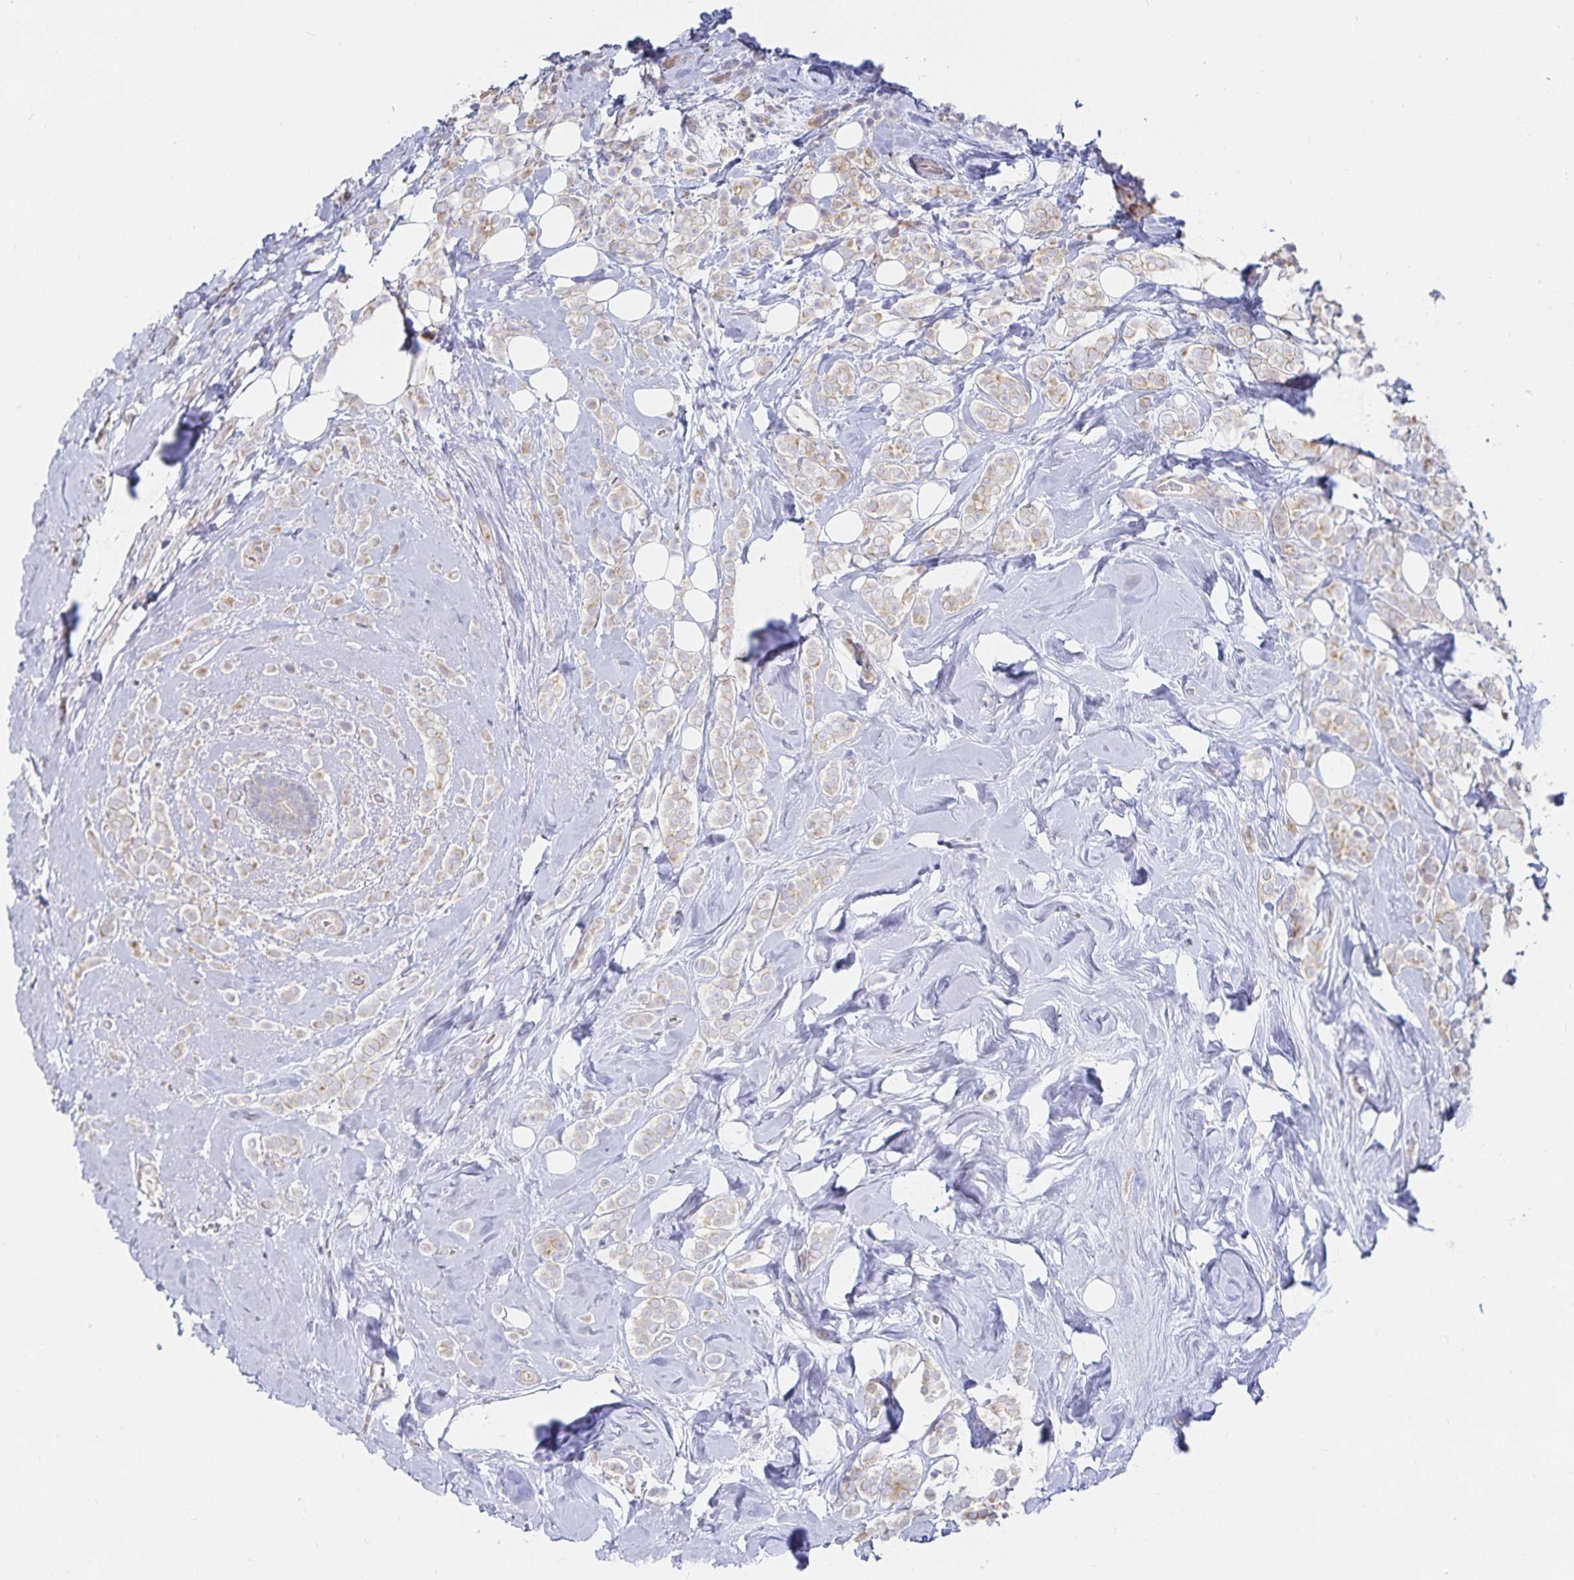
{"staining": {"intensity": "weak", "quantity": "<25%", "location": "cytoplasmic/membranous"}, "tissue": "breast cancer", "cell_type": "Tumor cells", "image_type": "cancer", "snomed": [{"axis": "morphology", "description": "Lobular carcinoma"}, {"axis": "topography", "description": "Breast"}], "caption": "The histopathology image reveals no staining of tumor cells in breast cancer (lobular carcinoma).", "gene": "SFTPA1", "patient": {"sex": "female", "age": 49}}